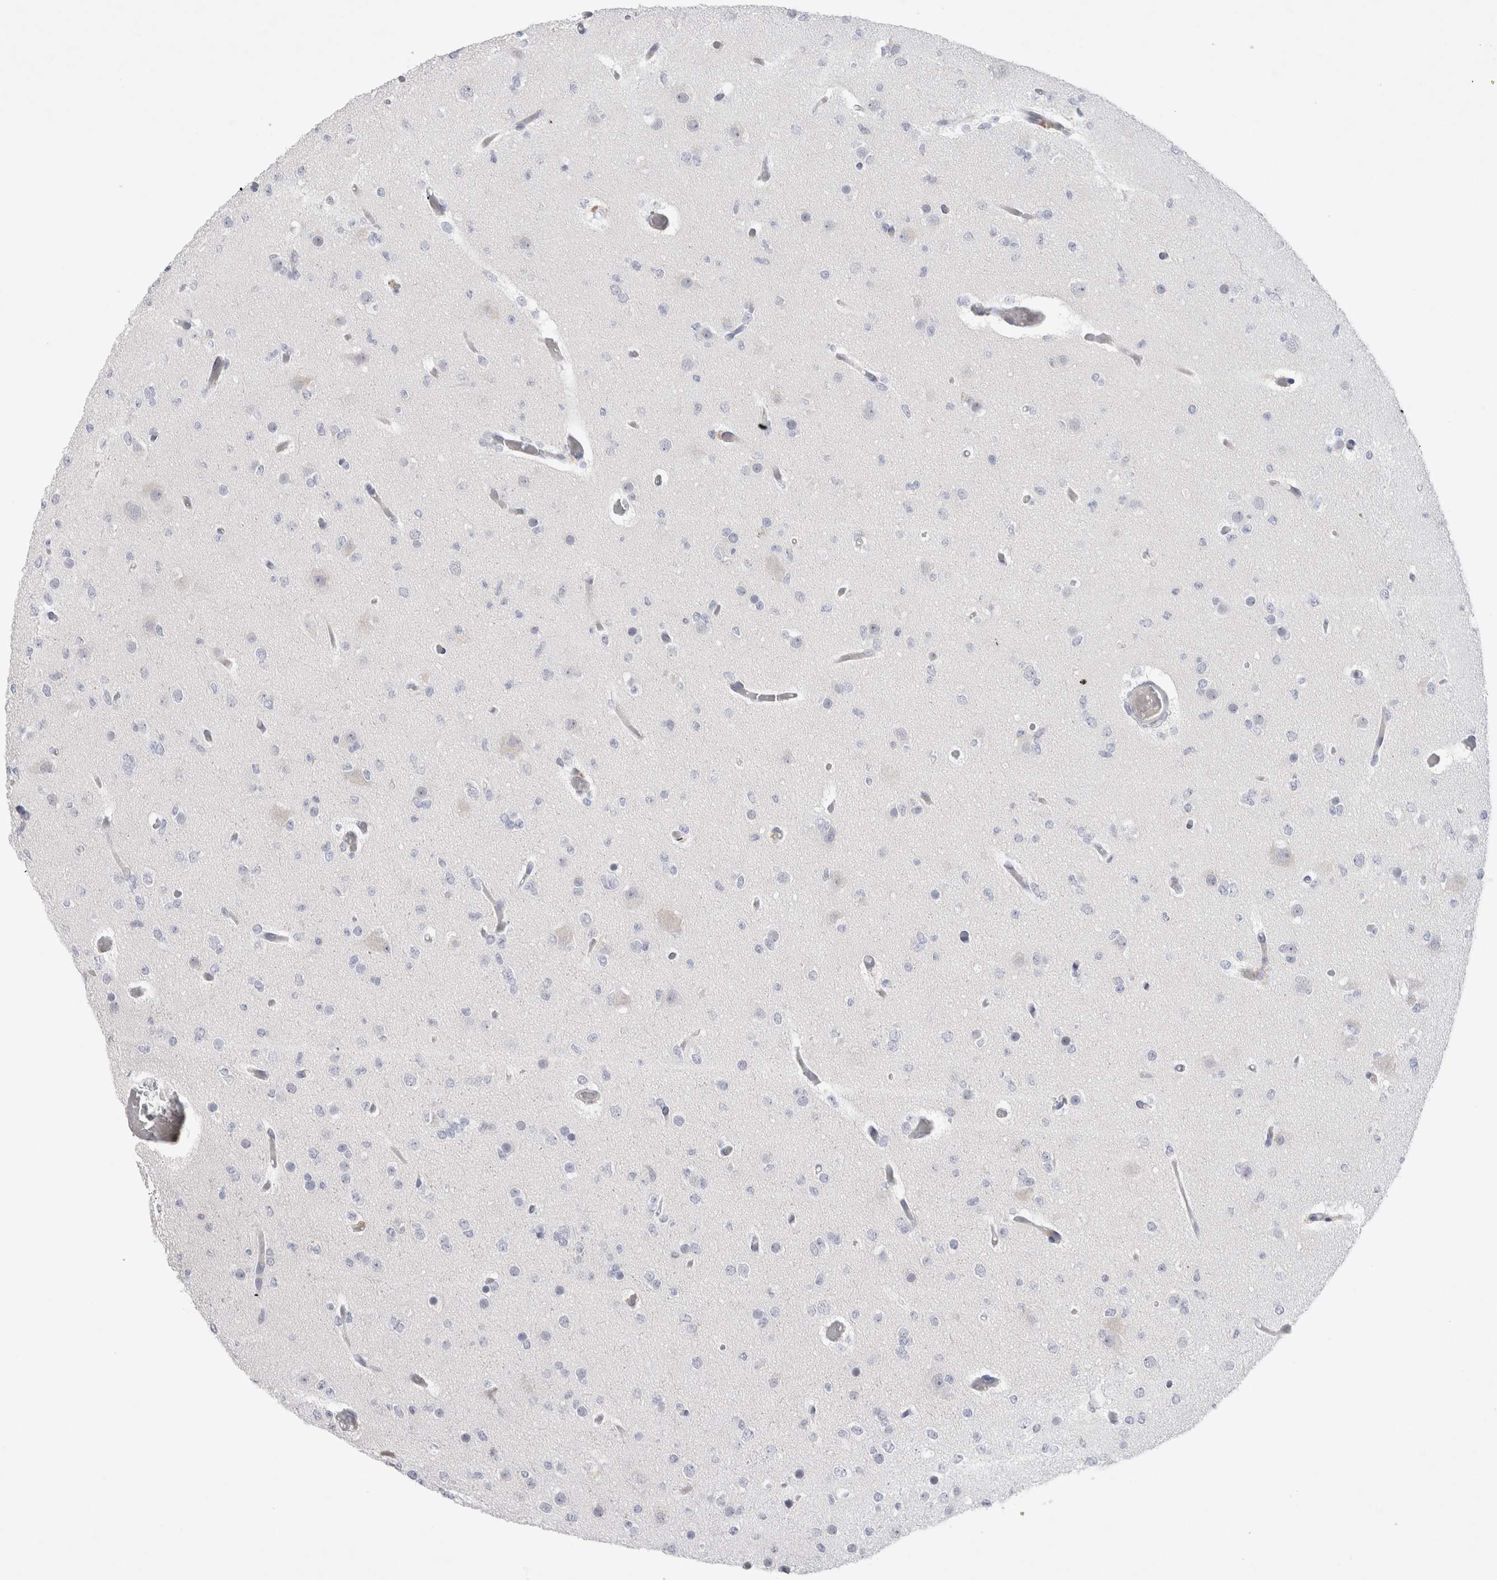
{"staining": {"intensity": "negative", "quantity": "none", "location": "none"}, "tissue": "glioma", "cell_type": "Tumor cells", "image_type": "cancer", "snomed": [{"axis": "morphology", "description": "Glioma, malignant, Low grade"}, {"axis": "topography", "description": "Brain"}], "caption": "High power microscopy image of an immunohistochemistry (IHC) histopathology image of low-grade glioma (malignant), revealing no significant expression in tumor cells.", "gene": "GAA", "patient": {"sex": "female", "age": 22}}